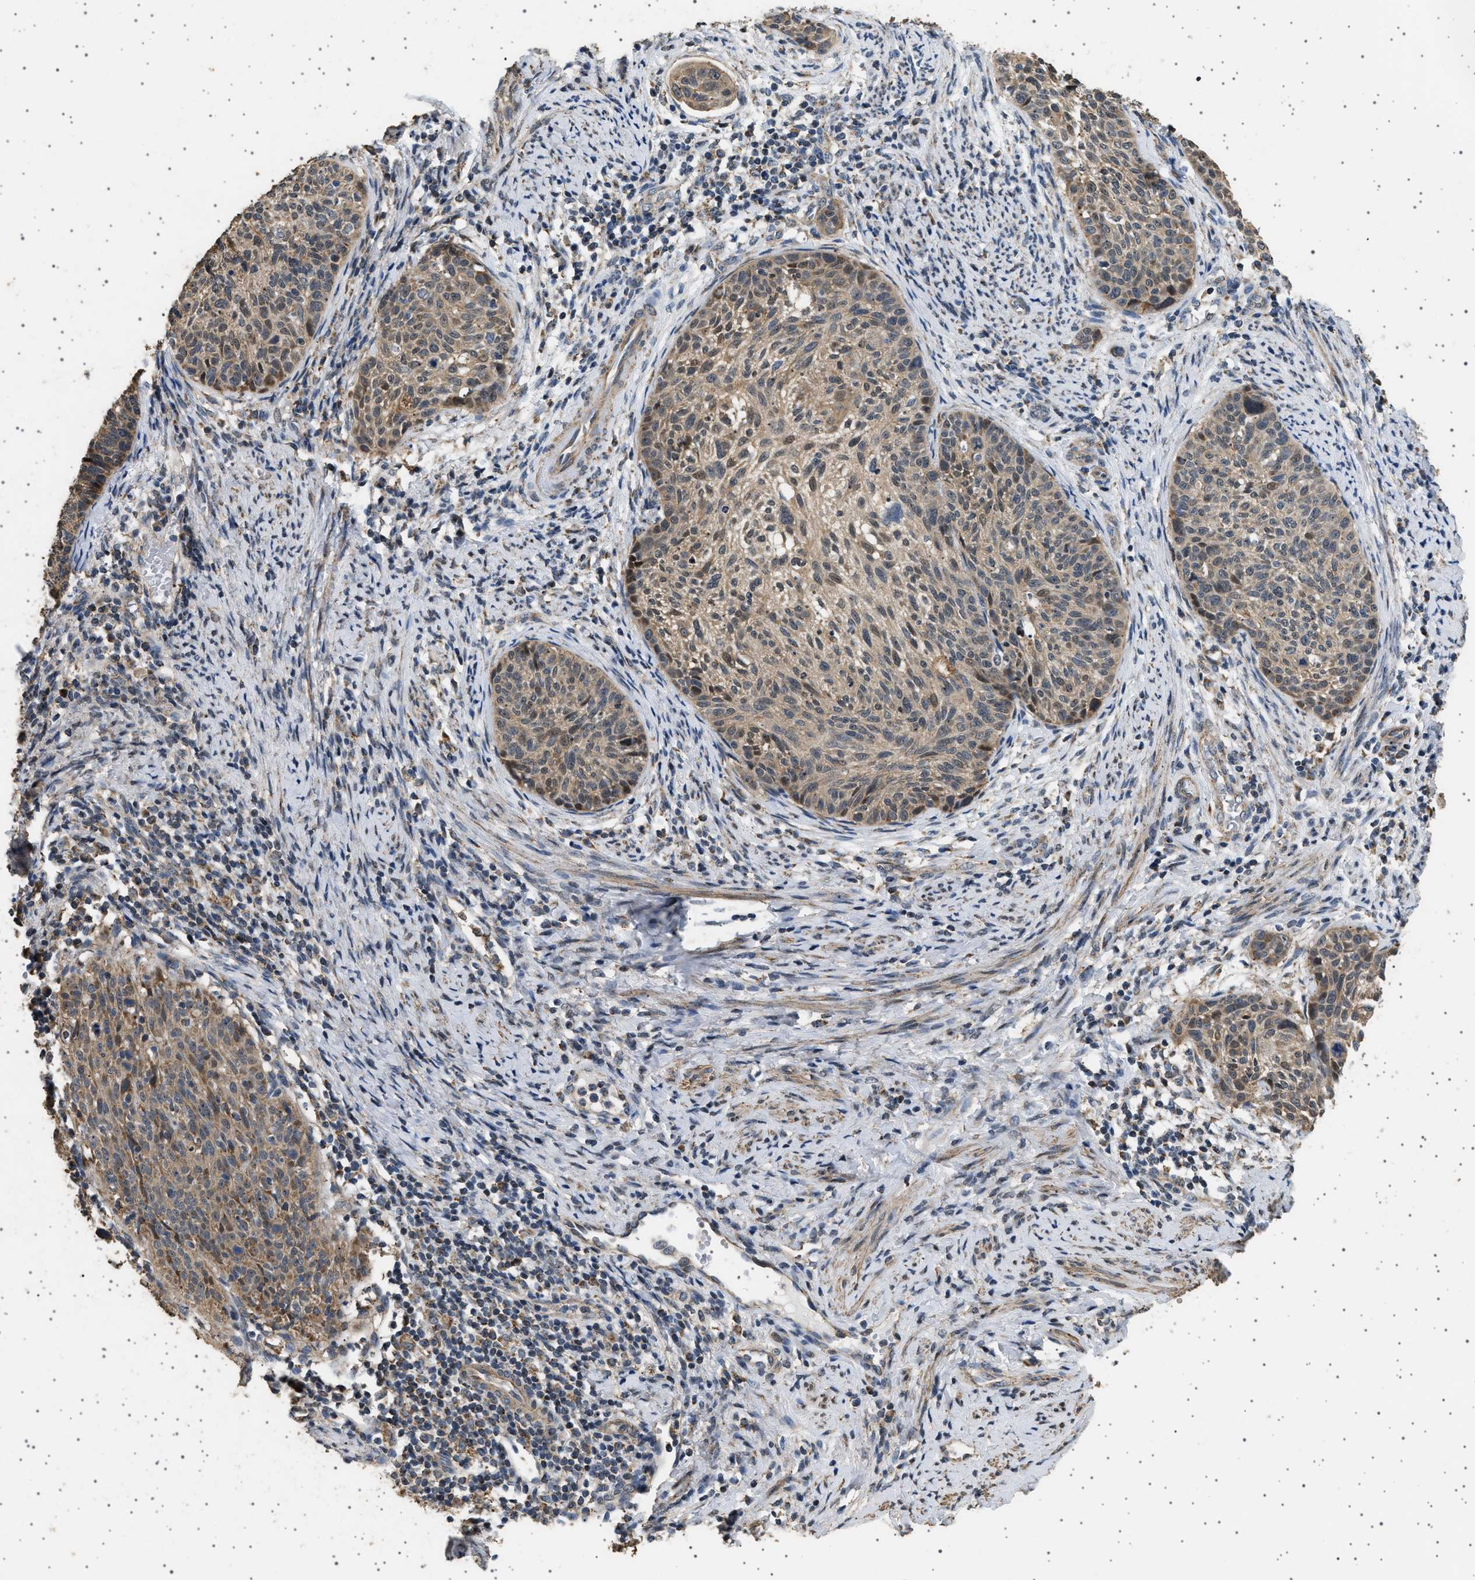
{"staining": {"intensity": "weak", "quantity": ">75%", "location": "cytoplasmic/membranous,nuclear"}, "tissue": "cervical cancer", "cell_type": "Tumor cells", "image_type": "cancer", "snomed": [{"axis": "morphology", "description": "Squamous cell carcinoma, NOS"}, {"axis": "topography", "description": "Cervix"}], "caption": "Immunohistochemical staining of human cervical cancer (squamous cell carcinoma) displays low levels of weak cytoplasmic/membranous and nuclear protein expression in about >75% of tumor cells. The protein of interest is shown in brown color, while the nuclei are stained blue.", "gene": "KCNA4", "patient": {"sex": "female", "age": 70}}